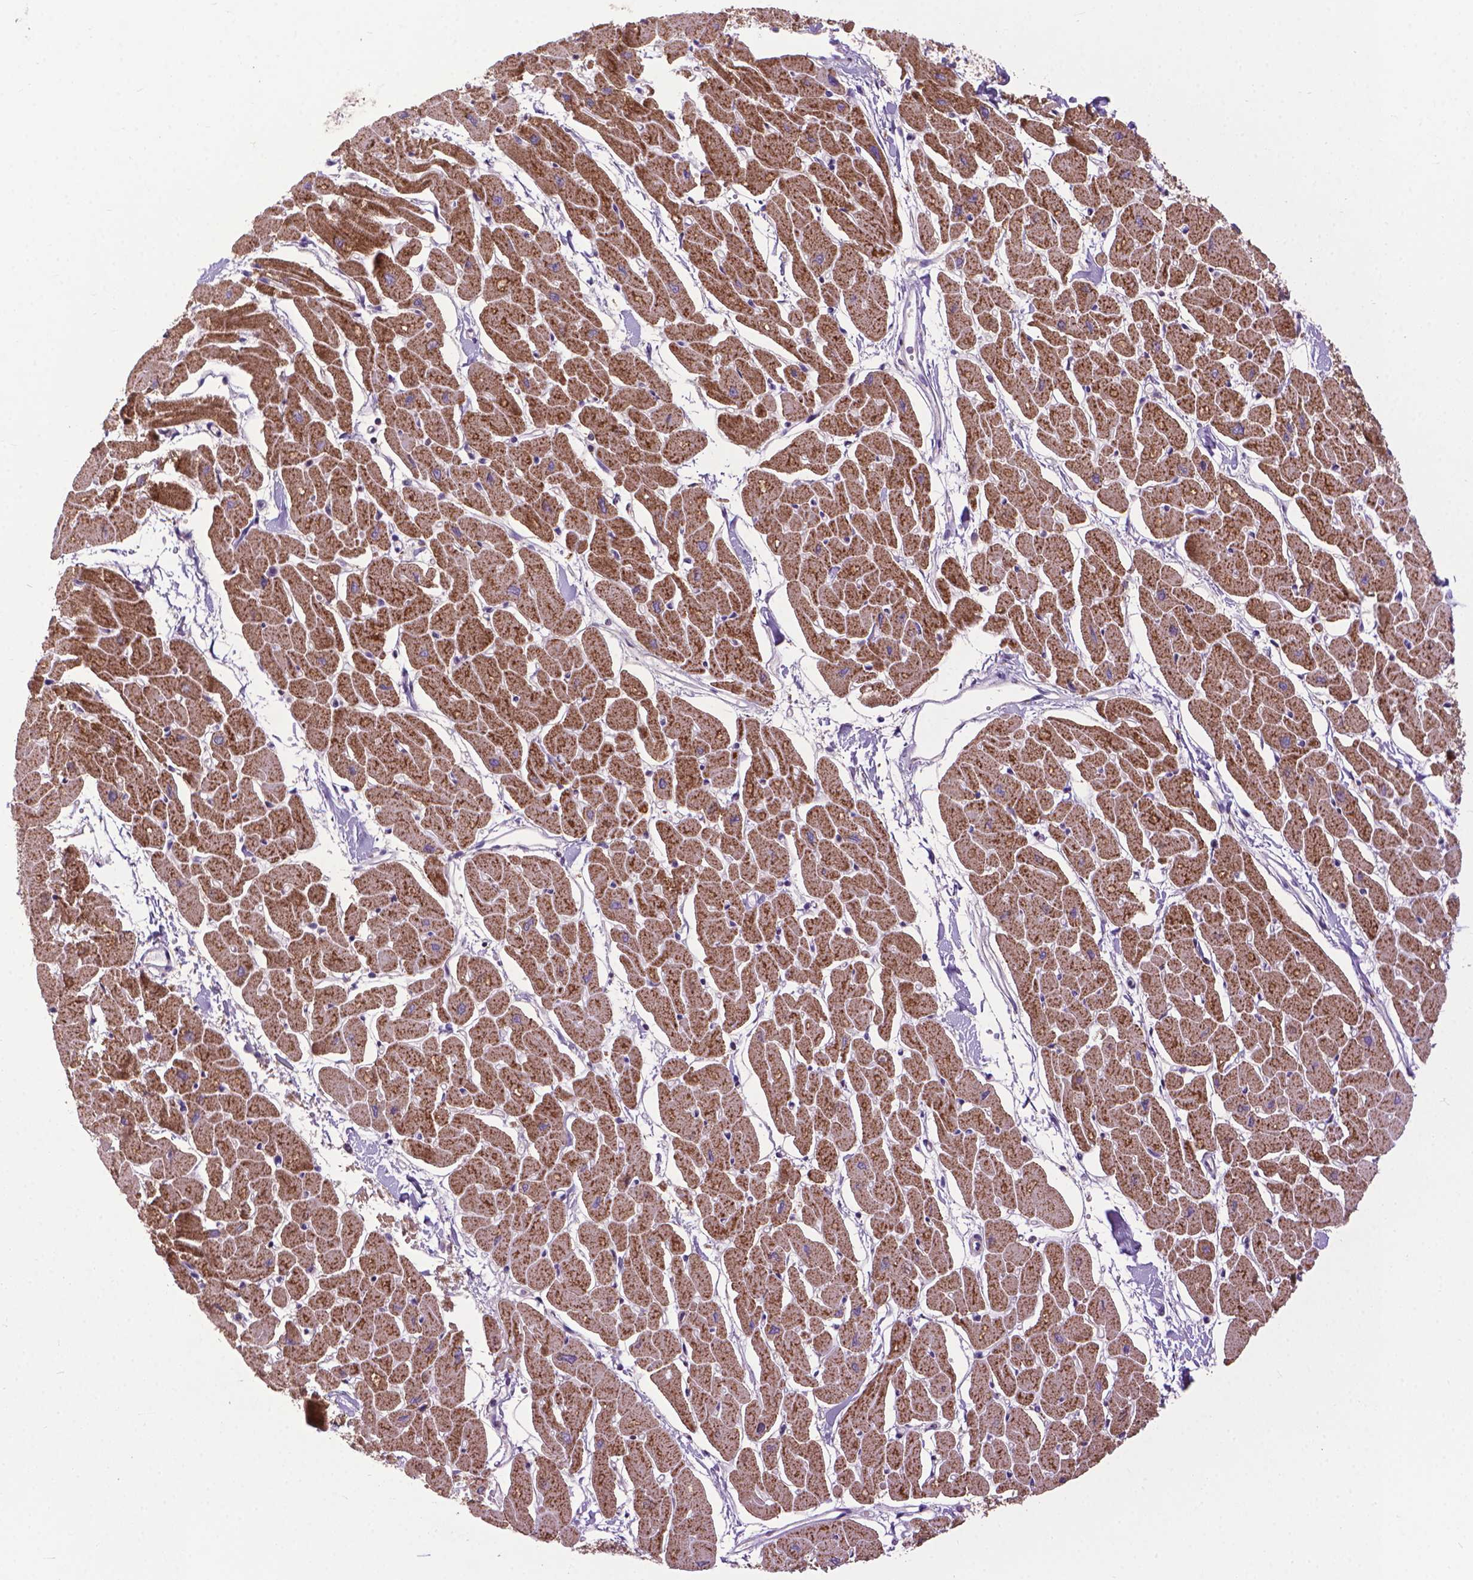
{"staining": {"intensity": "strong", "quantity": ">75%", "location": "cytoplasmic/membranous"}, "tissue": "heart muscle", "cell_type": "Cardiomyocytes", "image_type": "normal", "snomed": [{"axis": "morphology", "description": "Normal tissue, NOS"}, {"axis": "topography", "description": "Heart"}], "caption": "Immunohistochemical staining of benign human heart muscle reveals >75% levels of strong cytoplasmic/membranous protein staining in about >75% of cardiomyocytes.", "gene": "VDAC1", "patient": {"sex": "male", "age": 57}}